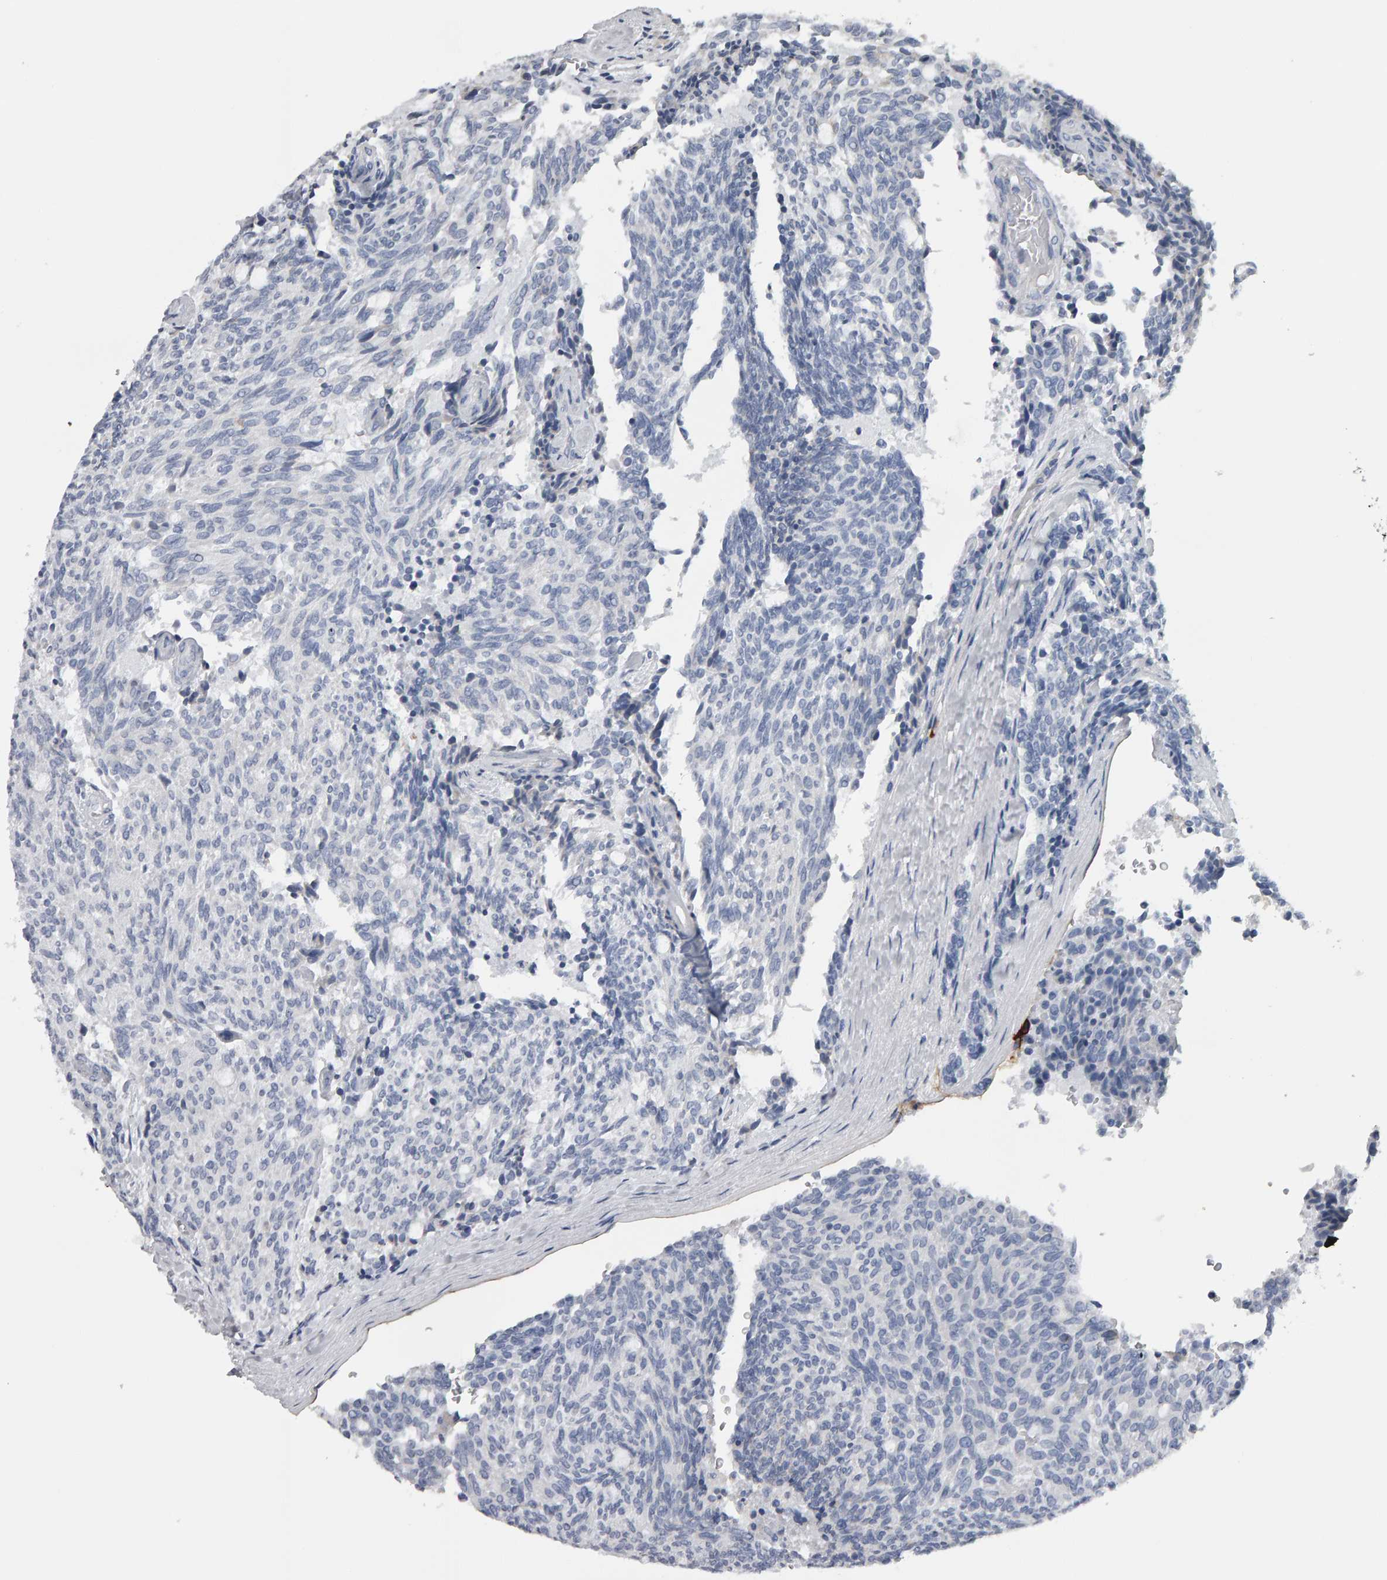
{"staining": {"intensity": "negative", "quantity": "none", "location": "none"}, "tissue": "carcinoid", "cell_type": "Tumor cells", "image_type": "cancer", "snomed": [{"axis": "morphology", "description": "Carcinoid, malignant, NOS"}, {"axis": "topography", "description": "Pancreas"}], "caption": "Immunohistochemistry micrograph of neoplastic tissue: human carcinoid stained with DAB displays no significant protein staining in tumor cells. Nuclei are stained in blue.", "gene": "CD38", "patient": {"sex": "female", "age": 54}}